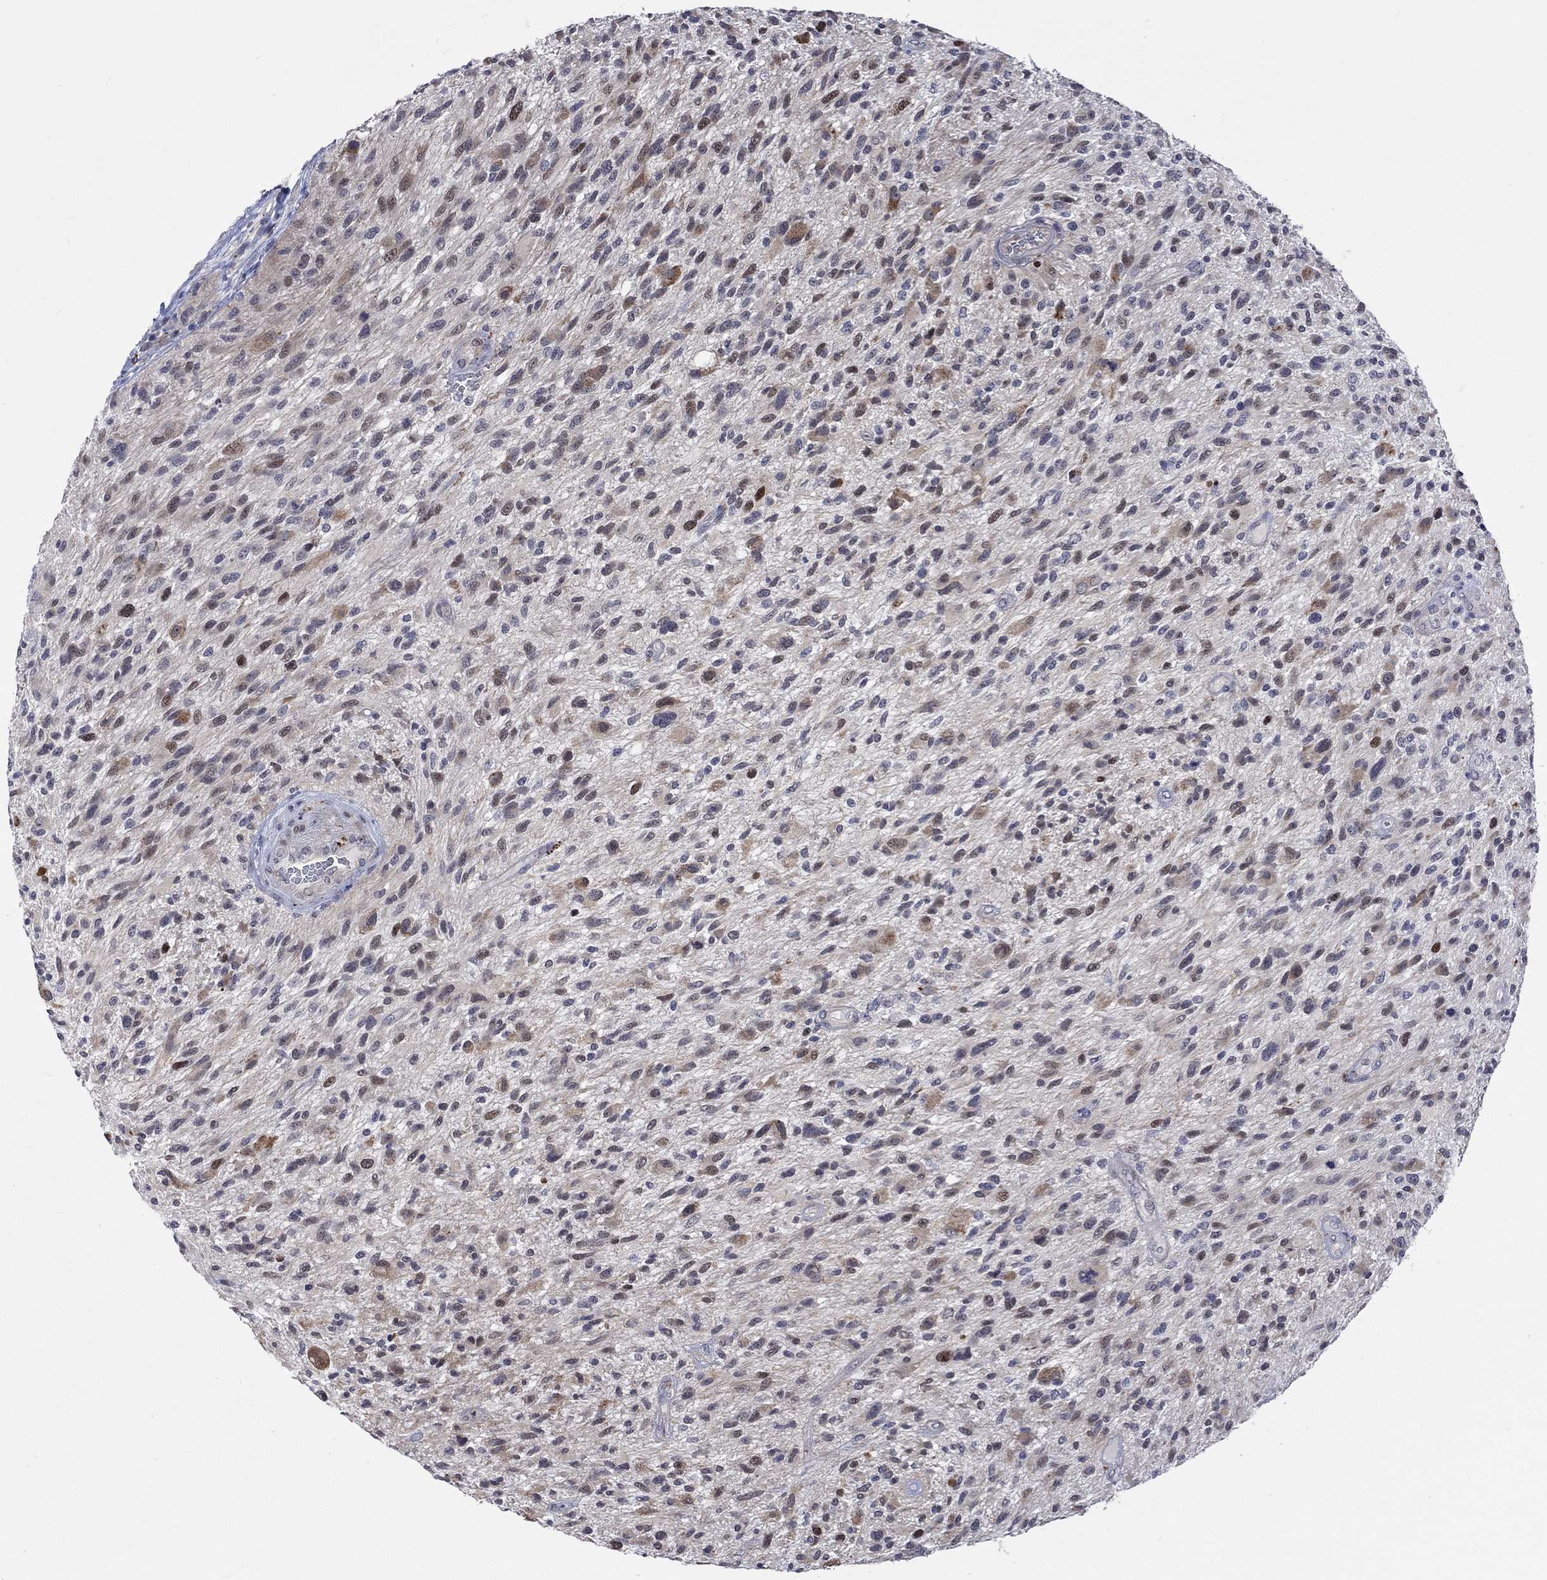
{"staining": {"intensity": "moderate", "quantity": "<25%", "location": "nuclear"}, "tissue": "glioma", "cell_type": "Tumor cells", "image_type": "cancer", "snomed": [{"axis": "morphology", "description": "Glioma, malignant, High grade"}, {"axis": "topography", "description": "Brain"}], "caption": "IHC micrograph of neoplastic tissue: human high-grade glioma (malignant) stained using IHC demonstrates low levels of moderate protein expression localized specifically in the nuclear of tumor cells, appearing as a nuclear brown color.", "gene": "E2F8", "patient": {"sex": "male", "age": 47}}